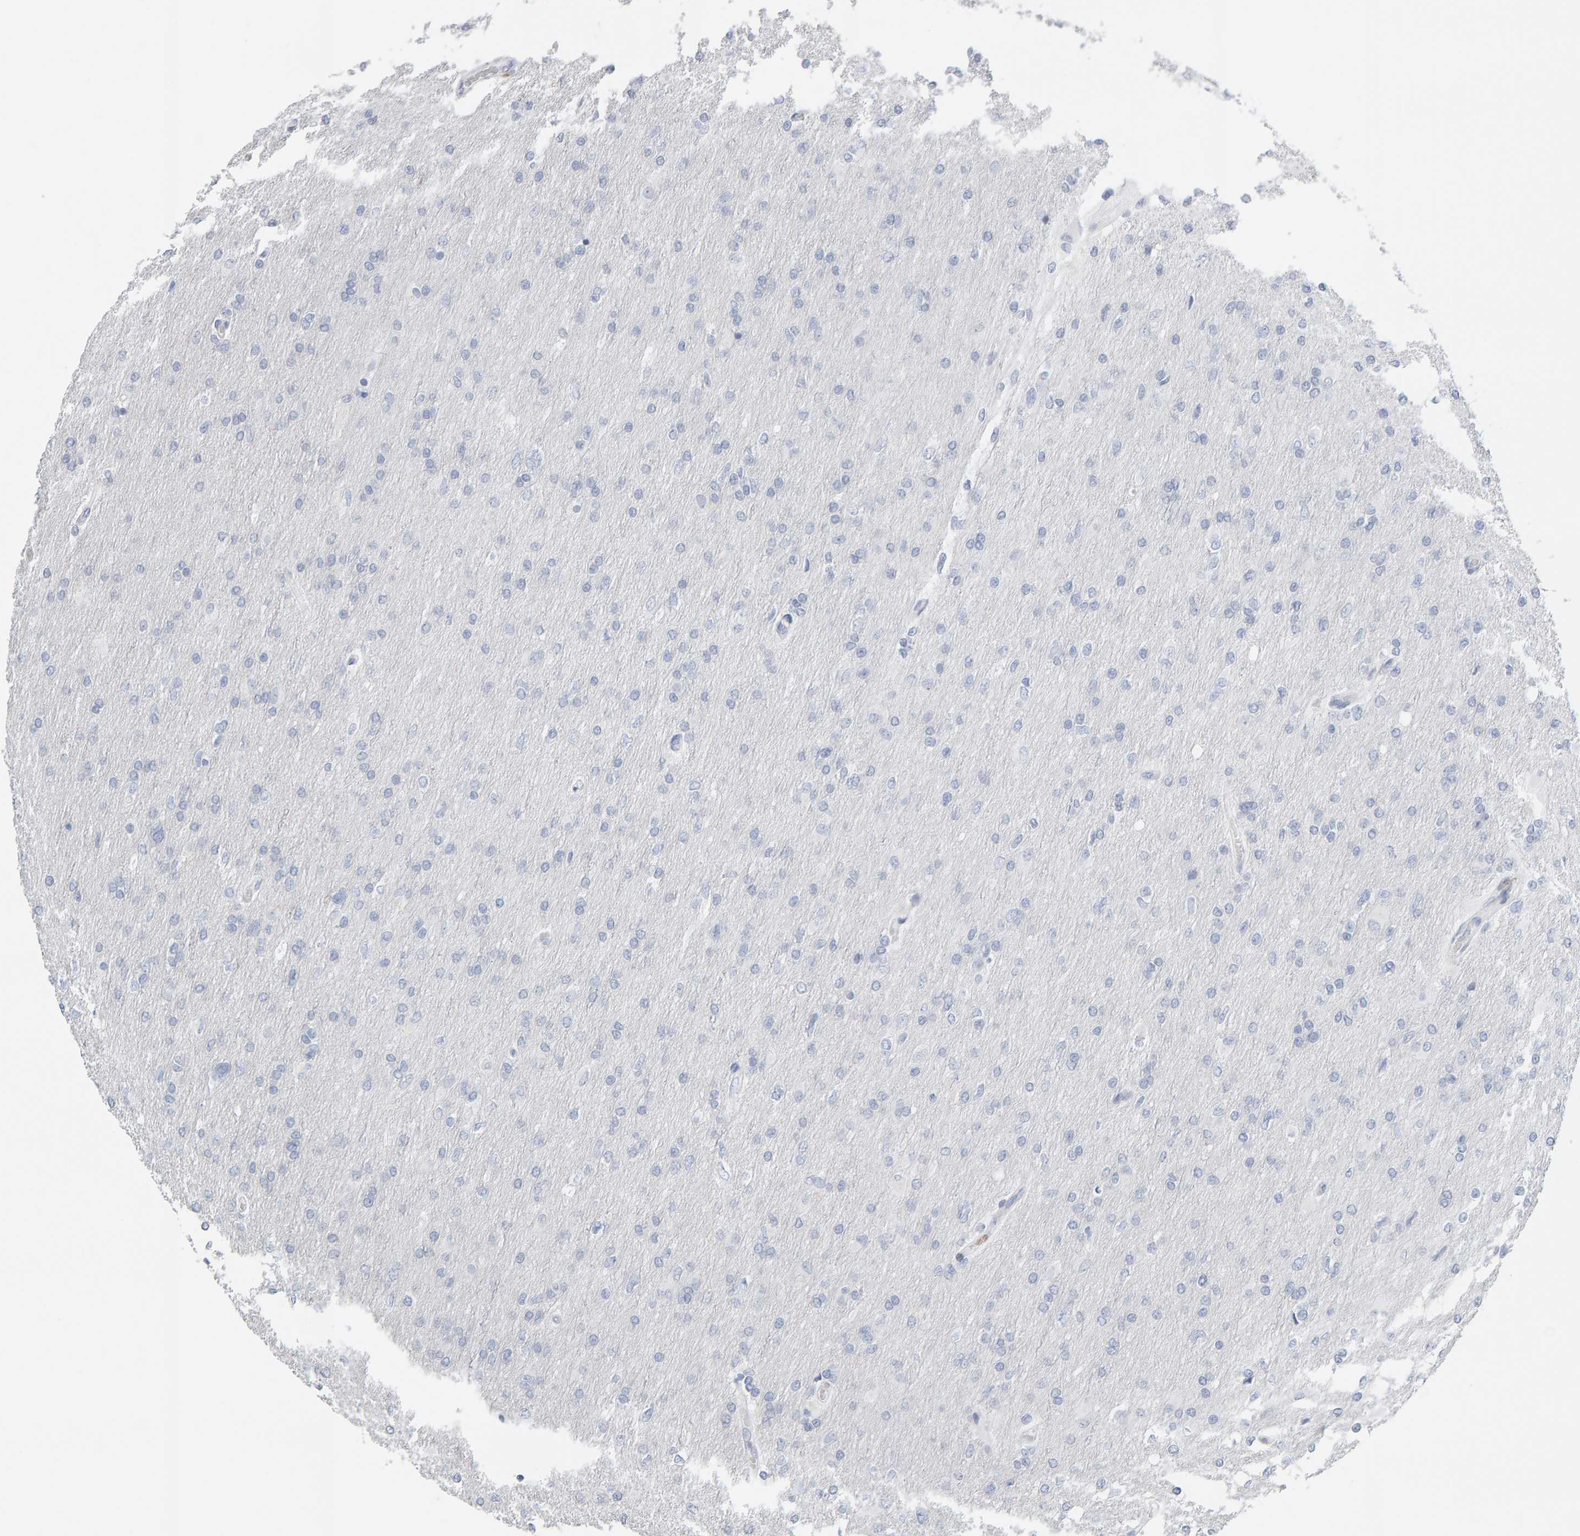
{"staining": {"intensity": "negative", "quantity": "none", "location": "none"}, "tissue": "glioma", "cell_type": "Tumor cells", "image_type": "cancer", "snomed": [{"axis": "morphology", "description": "Glioma, malignant, High grade"}, {"axis": "topography", "description": "Cerebral cortex"}], "caption": "A high-resolution histopathology image shows IHC staining of high-grade glioma (malignant), which exhibits no significant staining in tumor cells. Brightfield microscopy of immunohistochemistry stained with DAB (brown) and hematoxylin (blue), captured at high magnification.", "gene": "ENGASE", "patient": {"sex": "female", "age": 36}}